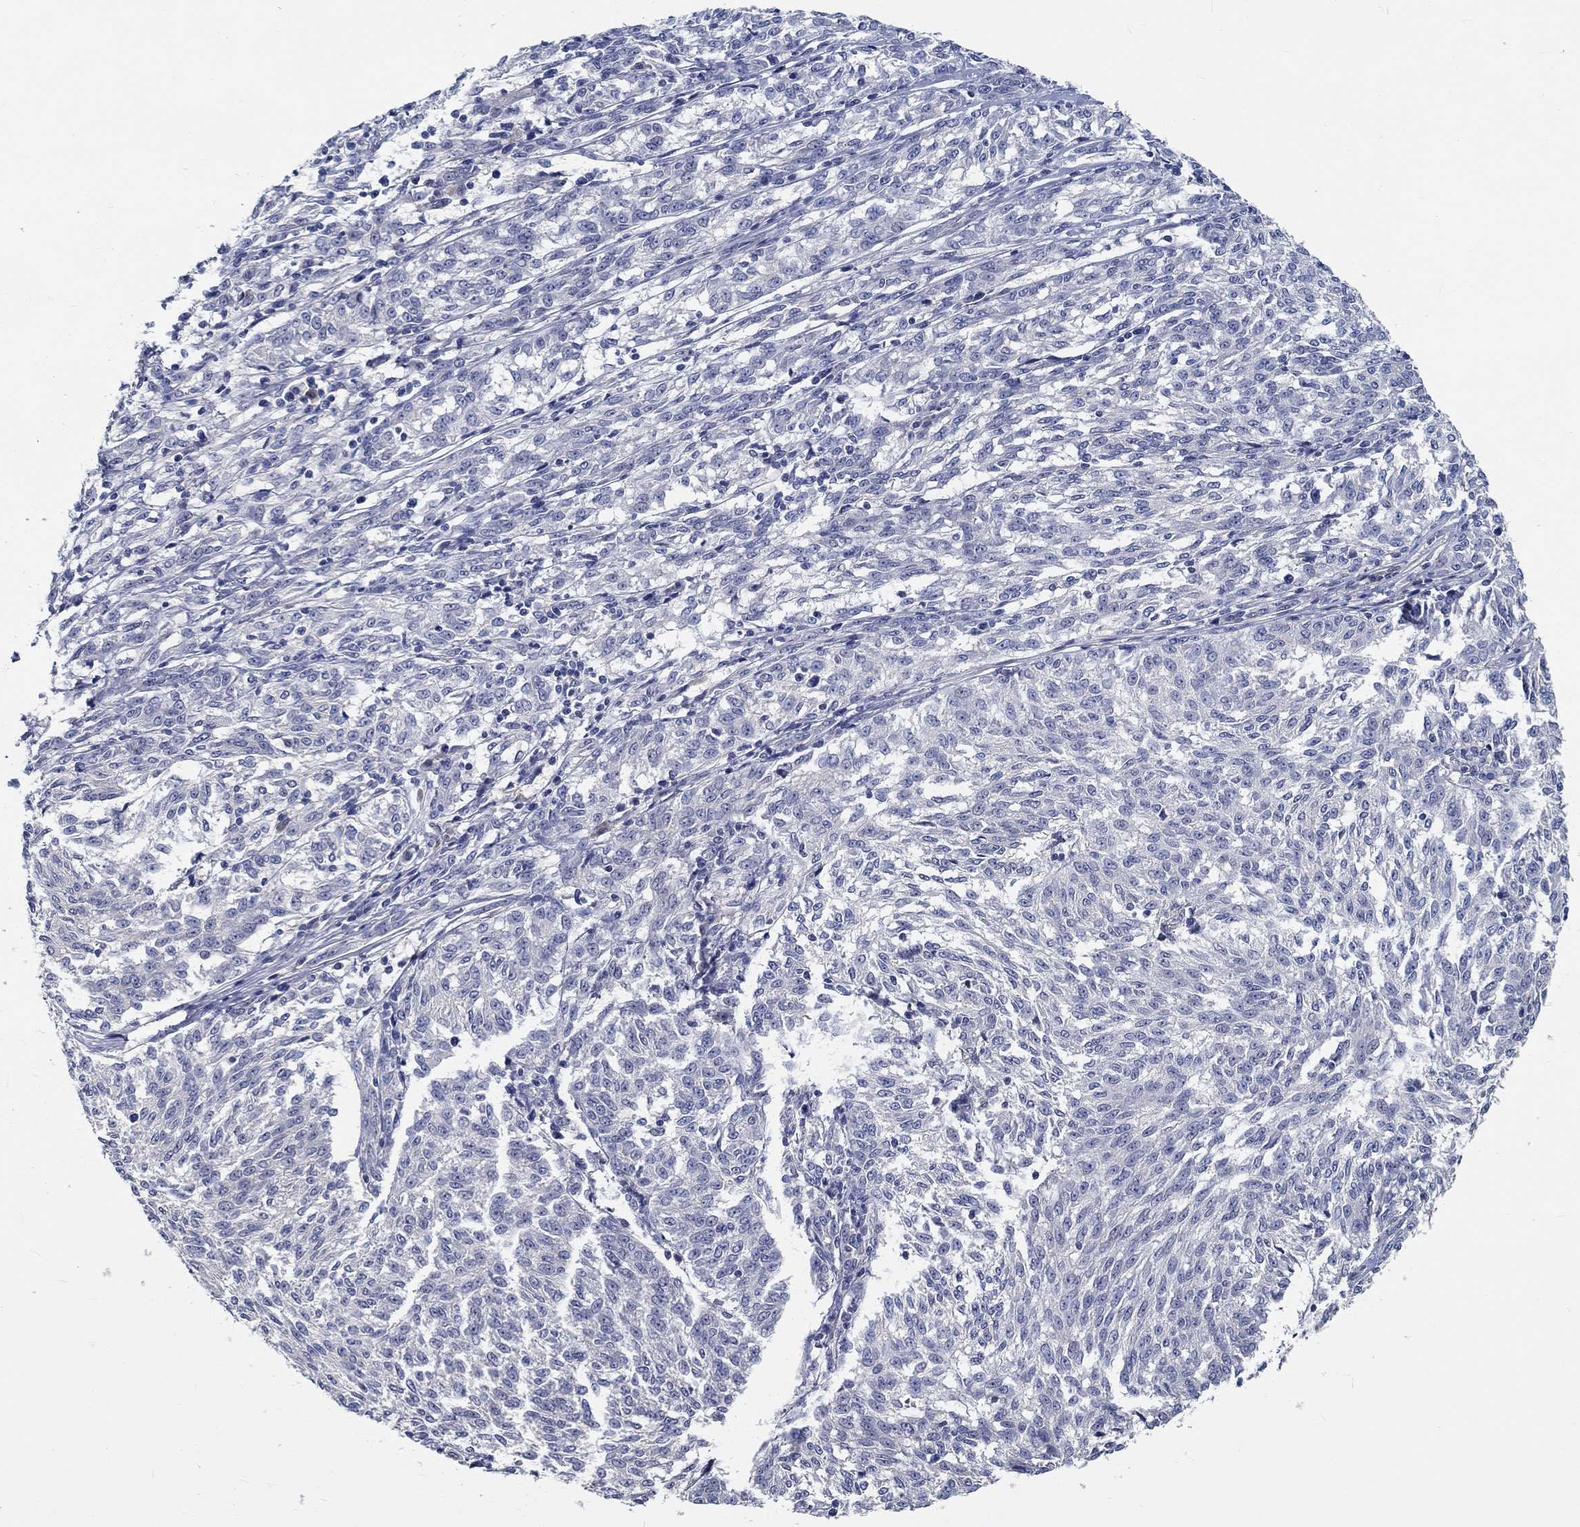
{"staining": {"intensity": "negative", "quantity": "none", "location": "none"}, "tissue": "melanoma", "cell_type": "Tumor cells", "image_type": "cancer", "snomed": [{"axis": "morphology", "description": "Malignant melanoma, NOS"}, {"axis": "topography", "description": "Skin"}], "caption": "Immunohistochemistry of melanoma displays no positivity in tumor cells.", "gene": "MYBPC1", "patient": {"sex": "female", "age": 72}}